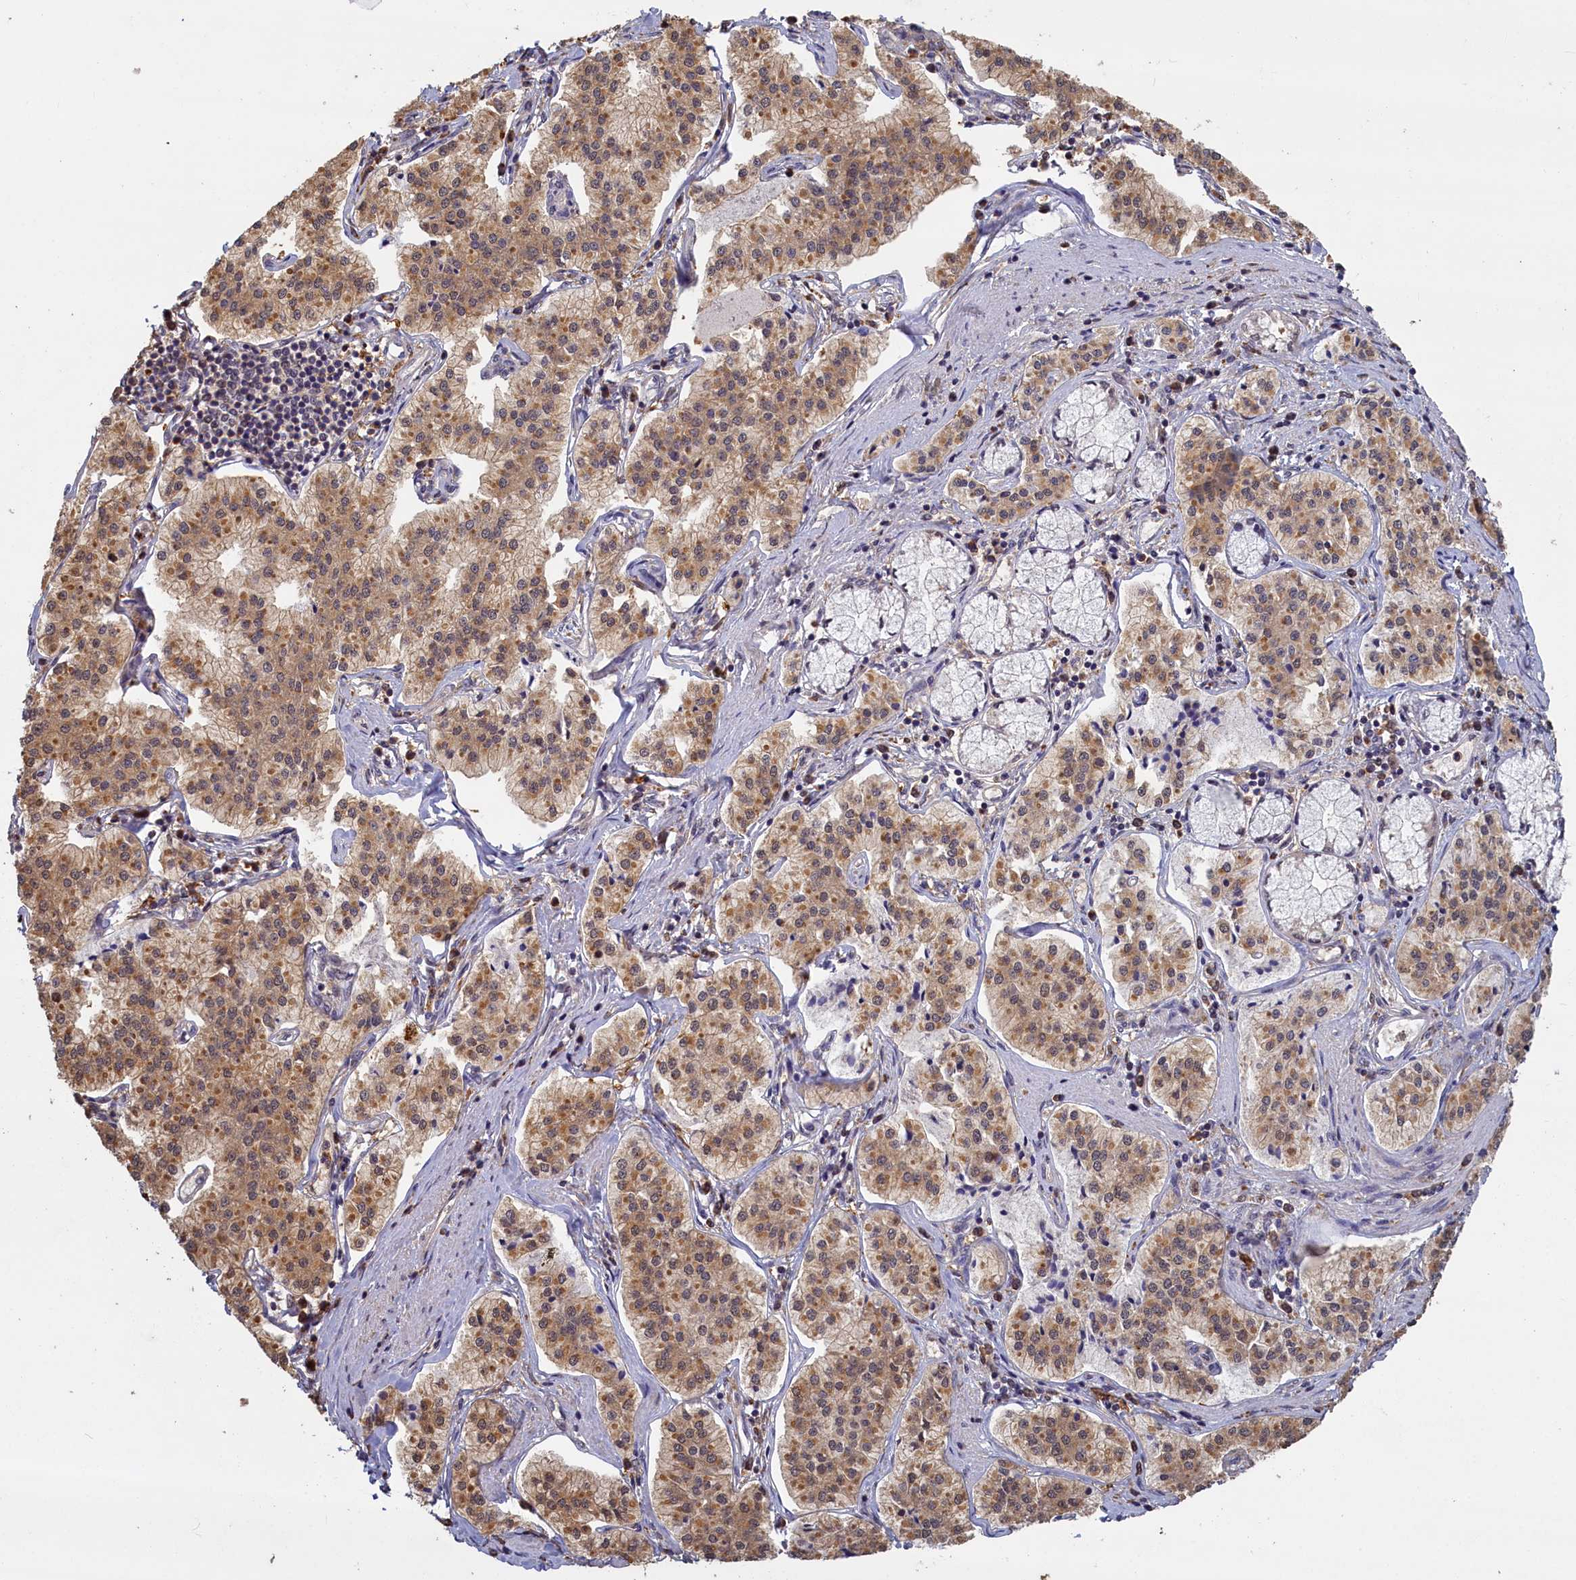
{"staining": {"intensity": "moderate", "quantity": ">75%", "location": "cytoplasmic/membranous"}, "tissue": "pancreatic cancer", "cell_type": "Tumor cells", "image_type": "cancer", "snomed": [{"axis": "morphology", "description": "Adenocarcinoma, NOS"}, {"axis": "topography", "description": "Pancreas"}], "caption": "Moderate cytoplasmic/membranous staining is identified in approximately >75% of tumor cells in pancreatic adenocarcinoma. The protein of interest is stained brown, and the nuclei are stained in blue (DAB (3,3'-diaminobenzidine) IHC with brightfield microscopy, high magnification).", "gene": "UCHL3", "patient": {"sex": "female", "age": 50}}